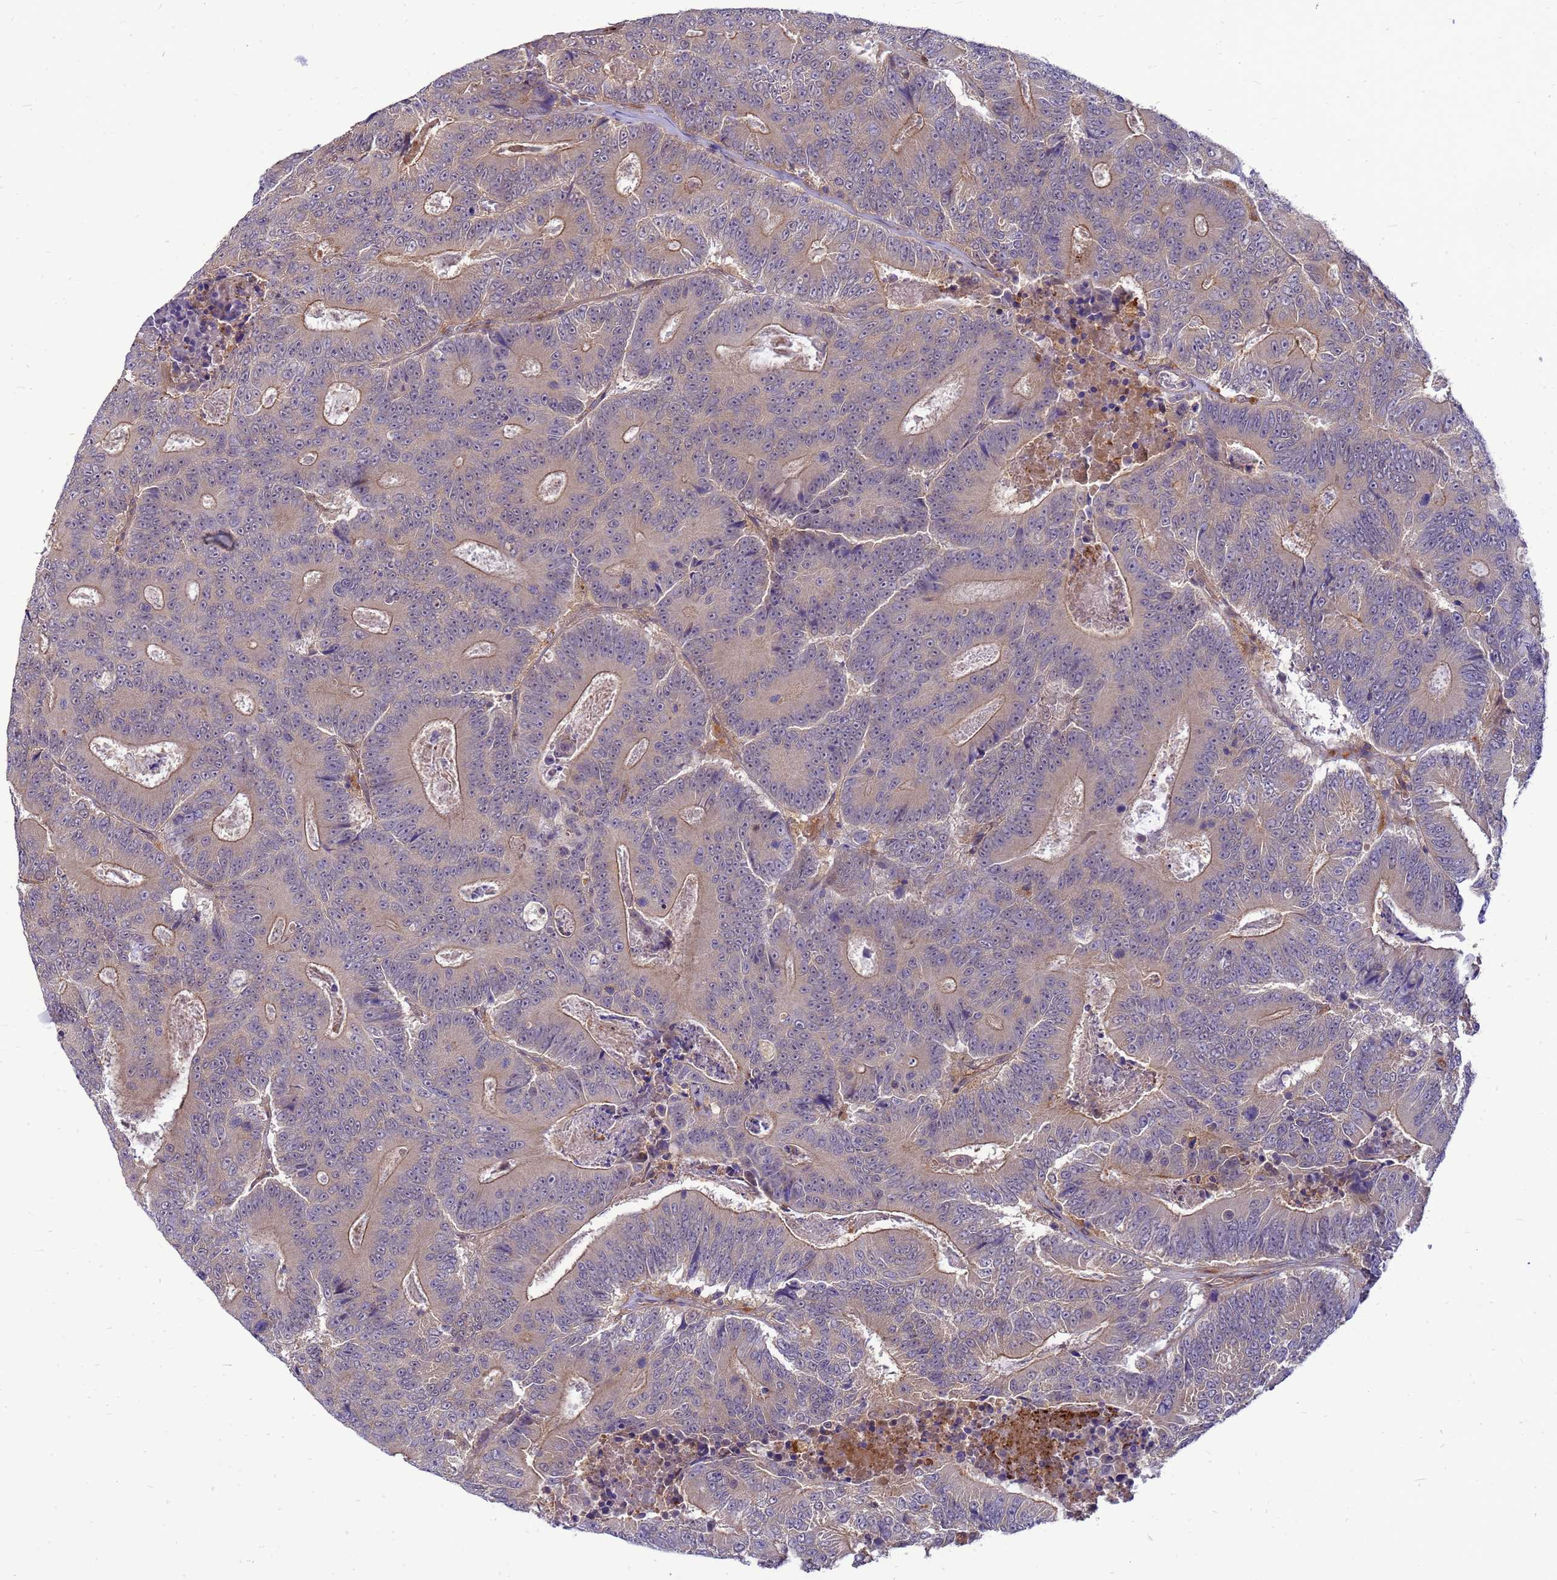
{"staining": {"intensity": "weak", "quantity": "25%-75%", "location": "cytoplasmic/membranous"}, "tissue": "colorectal cancer", "cell_type": "Tumor cells", "image_type": "cancer", "snomed": [{"axis": "morphology", "description": "Adenocarcinoma, NOS"}, {"axis": "topography", "description": "Colon"}], "caption": "The histopathology image demonstrates staining of colorectal adenocarcinoma, revealing weak cytoplasmic/membranous protein staining (brown color) within tumor cells.", "gene": "ENOPH1", "patient": {"sex": "male", "age": 83}}